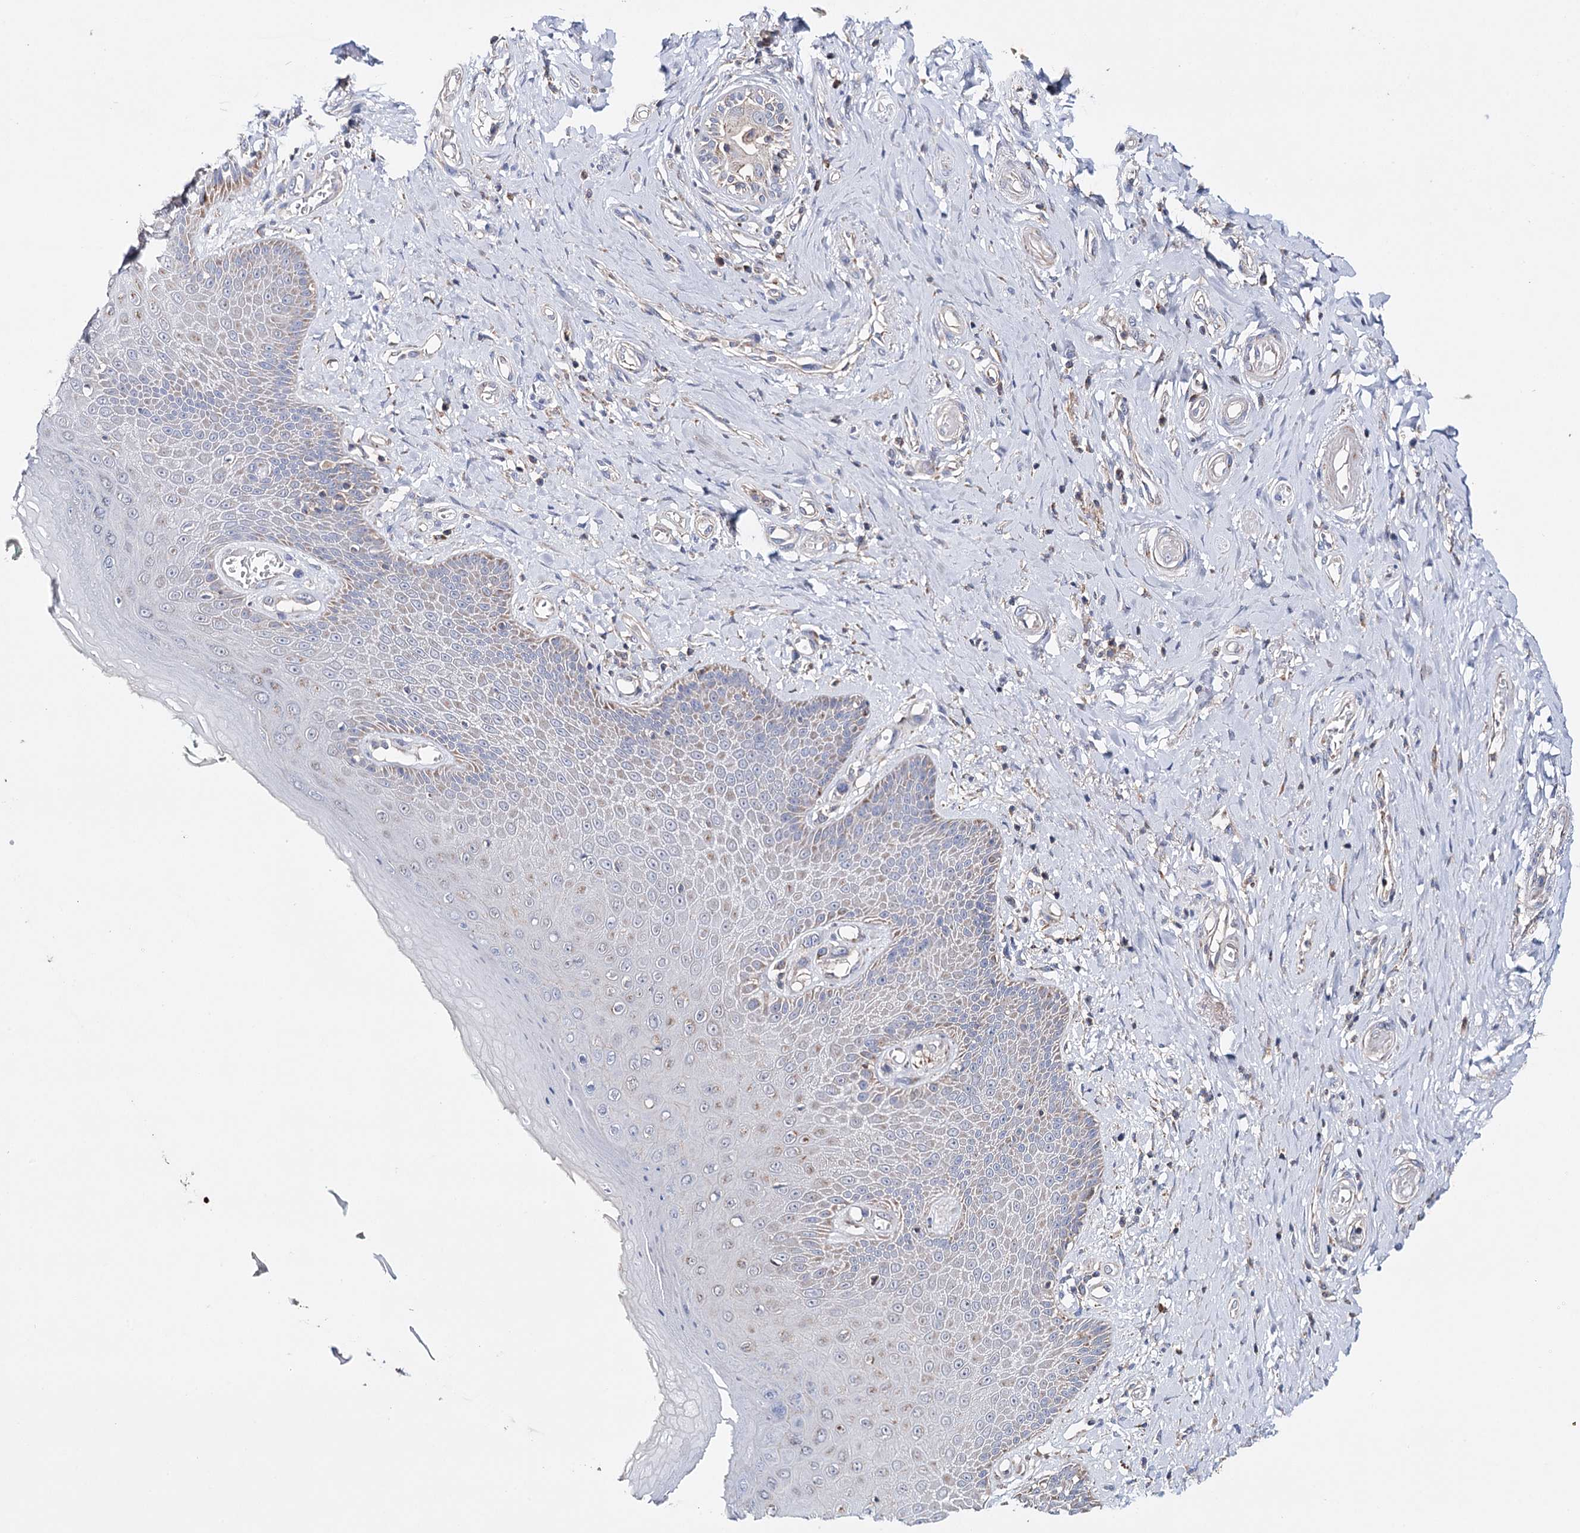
{"staining": {"intensity": "negative", "quantity": "none", "location": "none"}, "tissue": "skin", "cell_type": "Epidermal cells", "image_type": "normal", "snomed": [{"axis": "morphology", "description": "Normal tissue, NOS"}, {"axis": "topography", "description": "Anal"}], "caption": "Human skin stained for a protein using IHC reveals no expression in epidermal cells.", "gene": "CFAP46", "patient": {"sex": "male", "age": 78}}